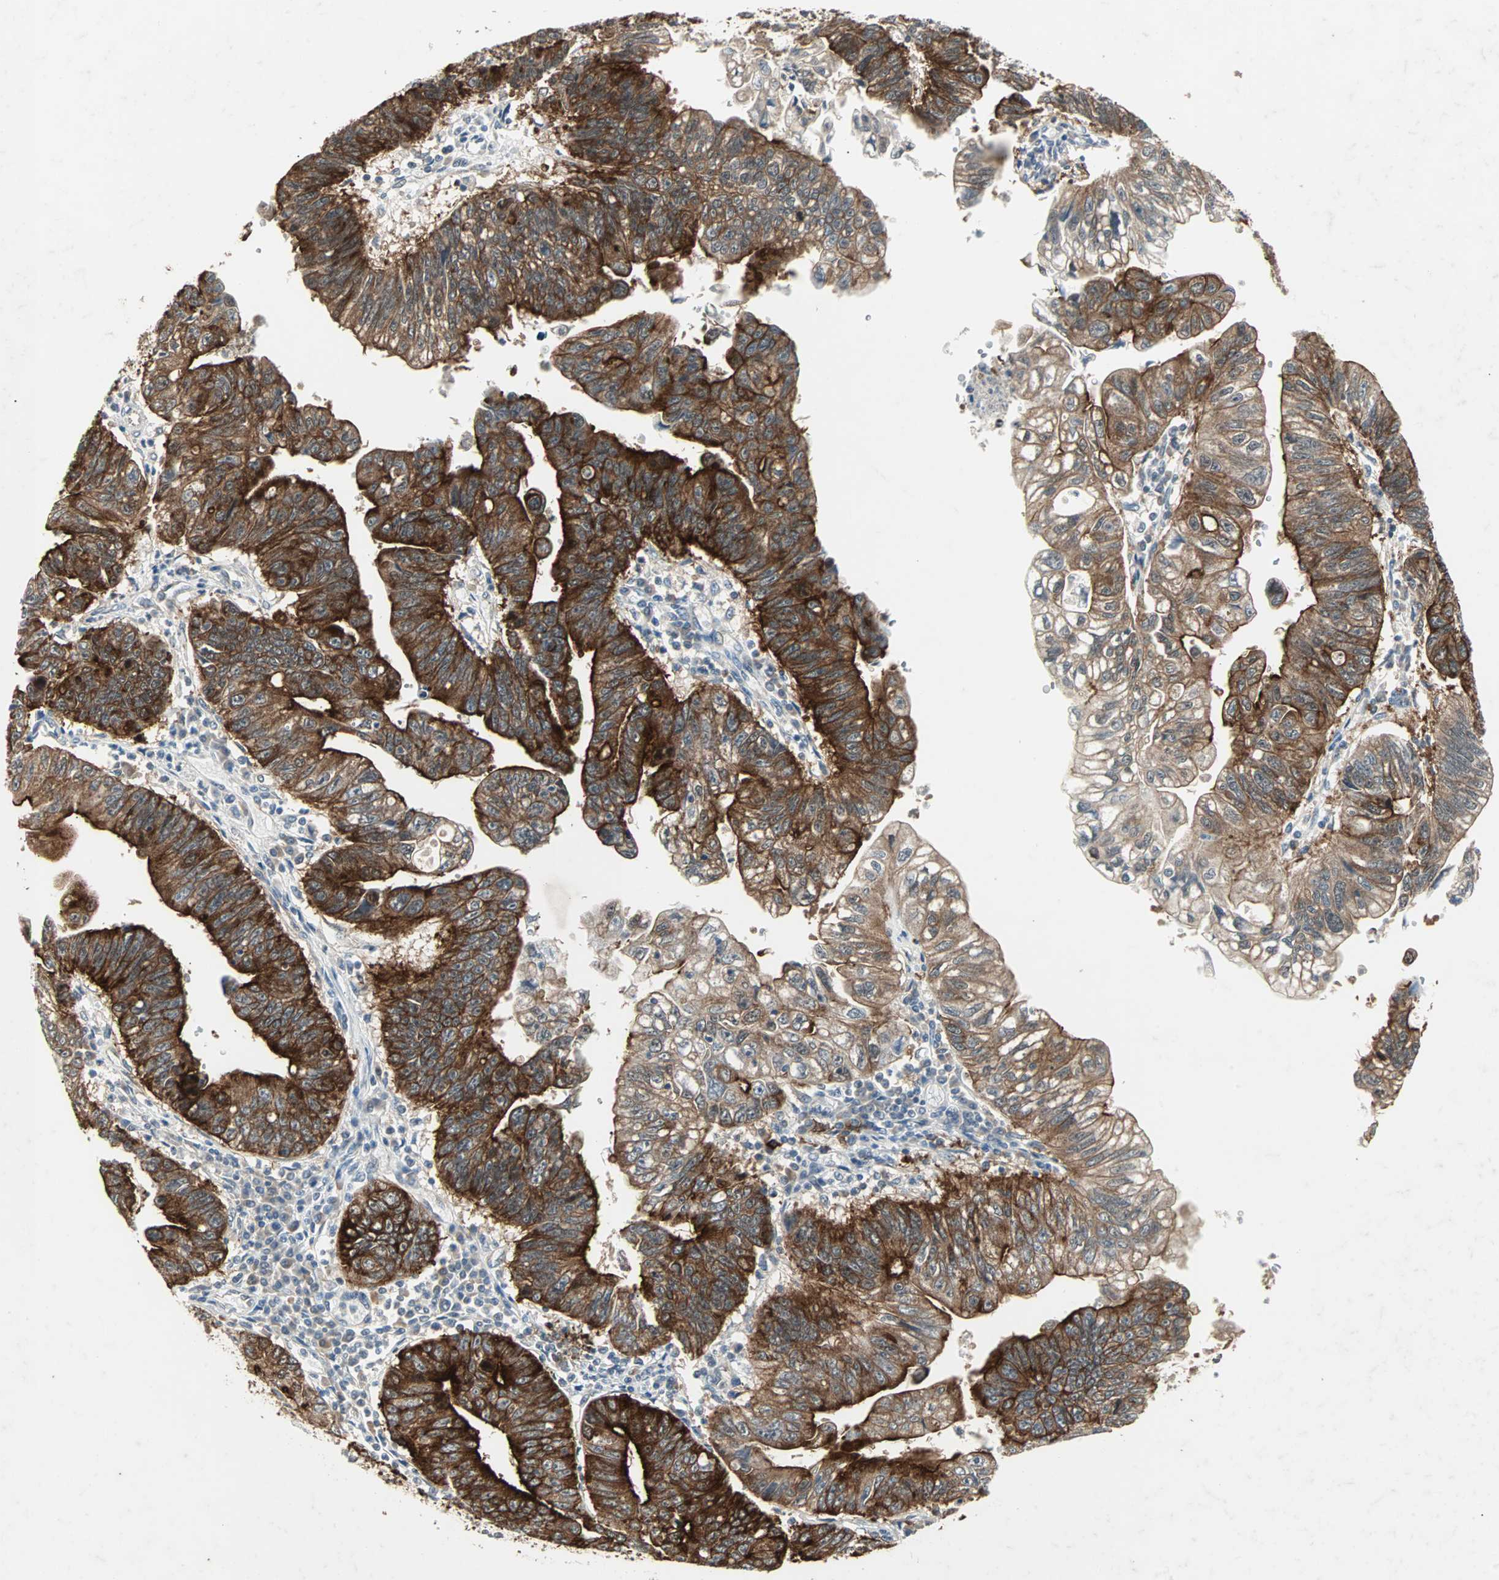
{"staining": {"intensity": "strong", "quantity": ">75%", "location": "cytoplasmic/membranous"}, "tissue": "stomach cancer", "cell_type": "Tumor cells", "image_type": "cancer", "snomed": [{"axis": "morphology", "description": "Adenocarcinoma, NOS"}, {"axis": "topography", "description": "Stomach"}], "caption": "Immunohistochemical staining of human stomach adenocarcinoma shows high levels of strong cytoplasmic/membranous expression in approximately >75% of tumor cells.", "gene": "CMC2", "patient": {"sex": "male", "age": 59}}